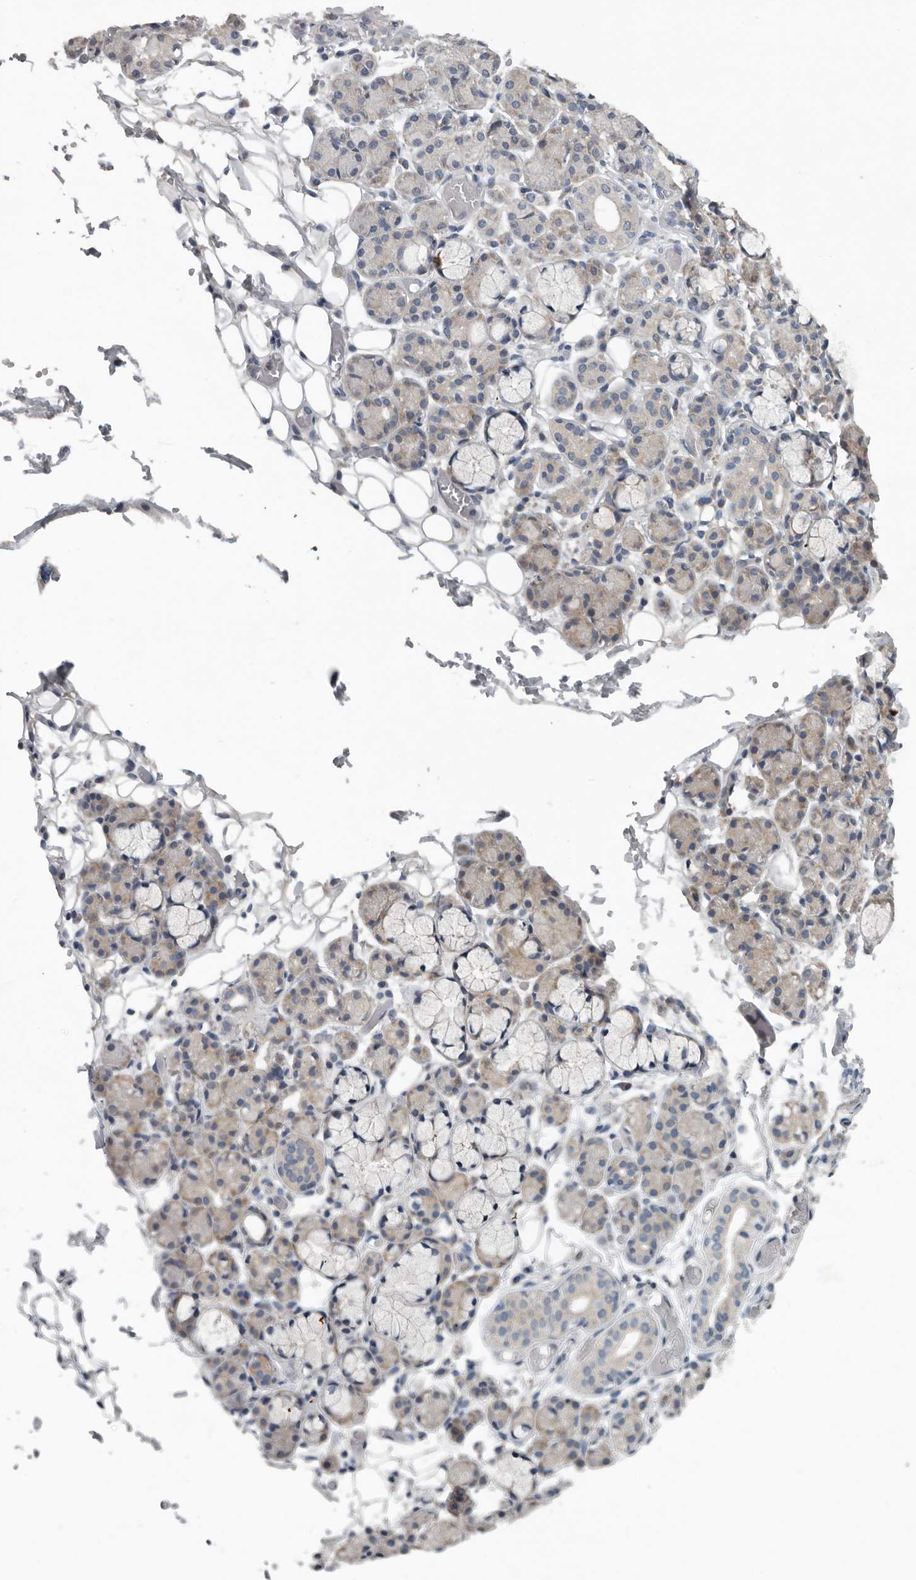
{"staining": {"intensity": "weak", "quantity": "25%-75%", "location": "cytoplasmic/membranous"}, "tissue": "salivary gland", "cell_type": "Glandular cells", "image_type": "normal", "snomed": [{"axis": "morphology", "description": "Normal tissue, NOS"}, {"axis": "topography", "description": "Salivary gland"}], "caption": "IHC photomicrograph of normal salivary gland stained for a protein (brown), which displays low levels of weak cytoplasmic/membranous expression in approximately 25%-75% of glandular cells.", "gene": "TMEM199", "patient": {"sex": "male", "age": 63}}